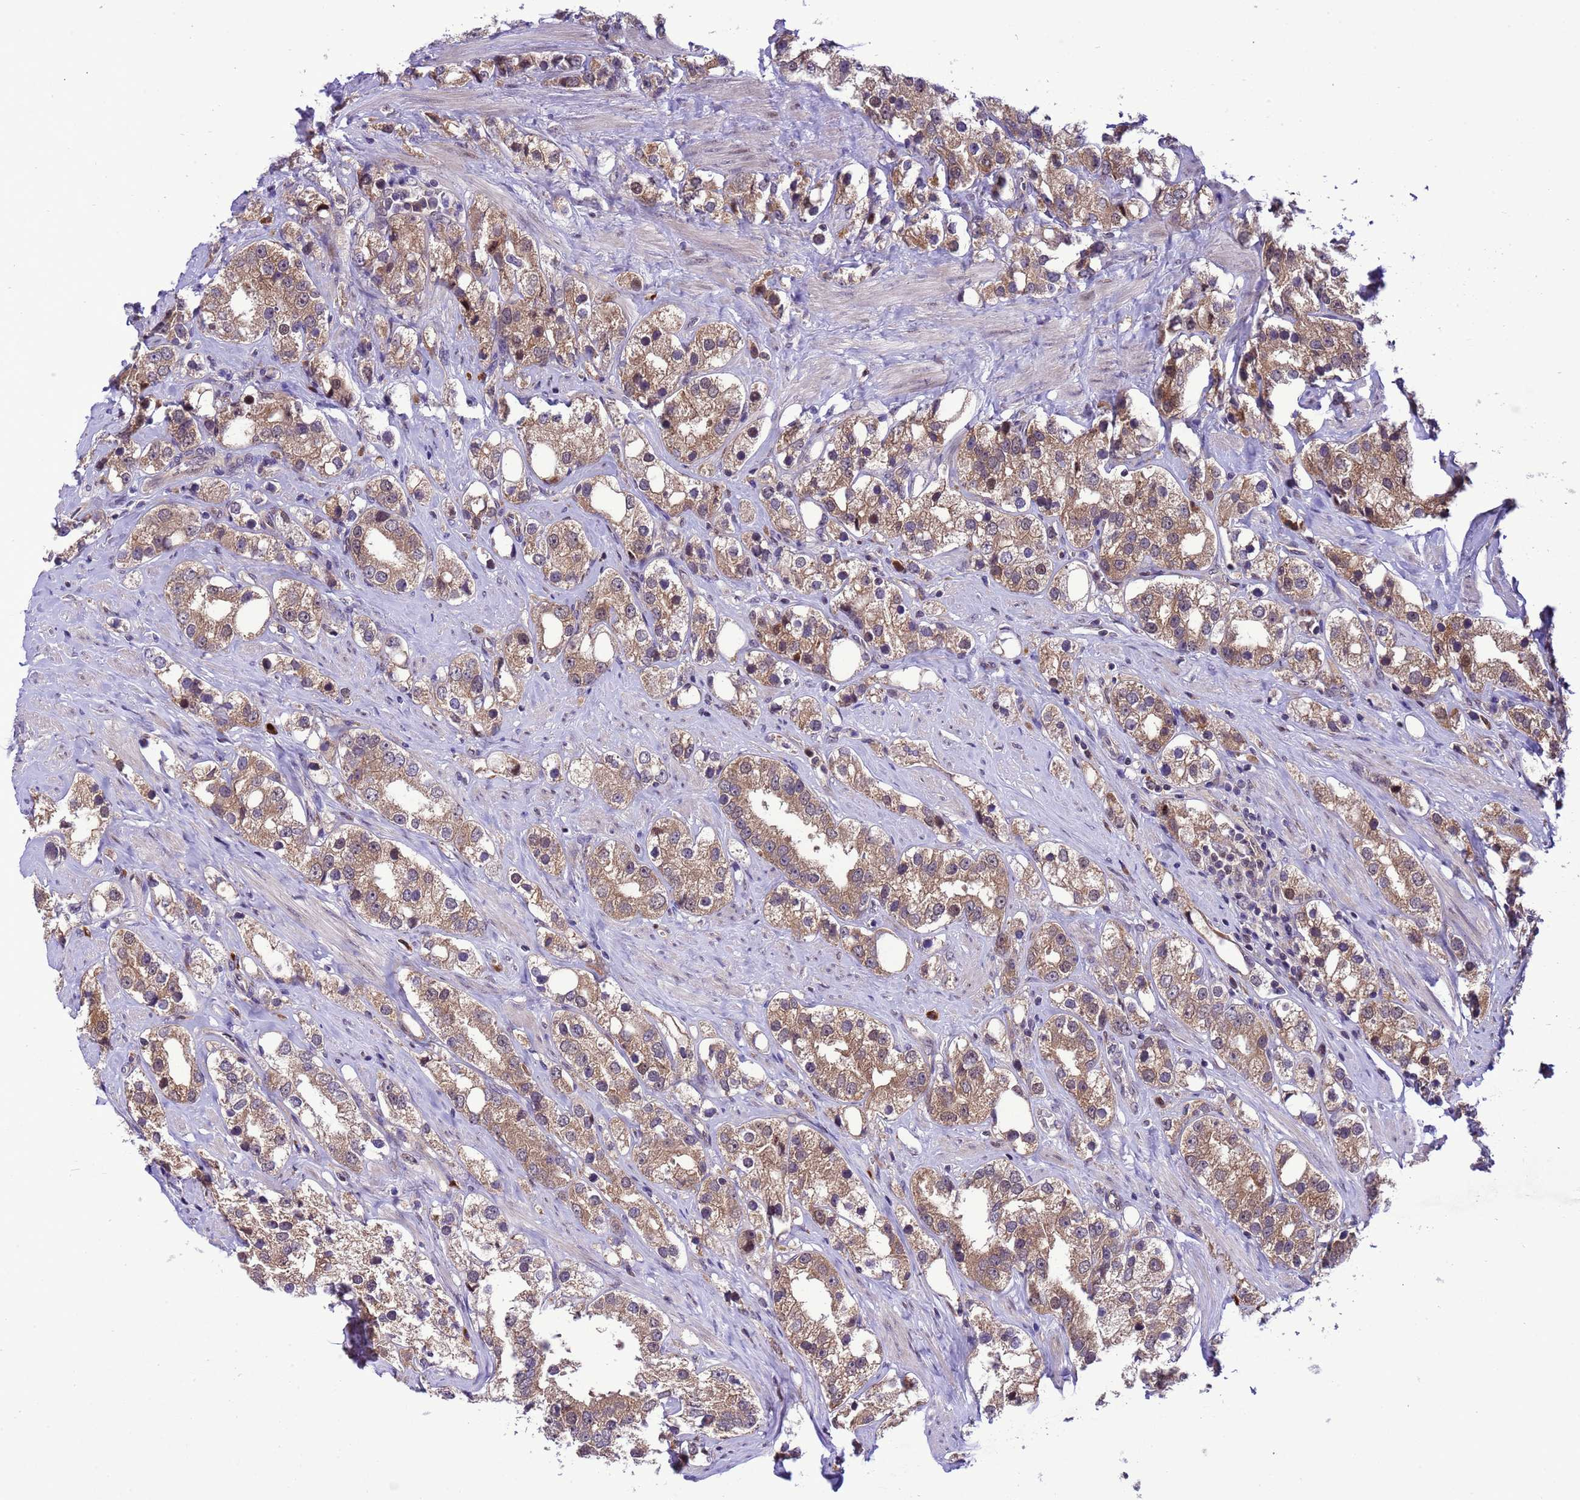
{"staining": {"intensity": "moderate", "quantity": ">75%", "location": "cytoplasmic/membranous,nuclear"}, "tissue": "prostate cancer", "cell_type": "Tumor cells", "image_type": "cancer", "snomed": [{"axis": "morphology", "description": "Adenocarcinoma, NOS"}, {"axis": "topography", "description": "Prostate"}], "caption": "Immunohistochemical staining of prostate cancer (adenocarcinoma) demonstrates medium levels of moderate cytoplasmic/membranous and nuclear expression in about >75% of tumor cells.", "gene": "RASD1", "patient": {"sex": "male", "age": 79}}